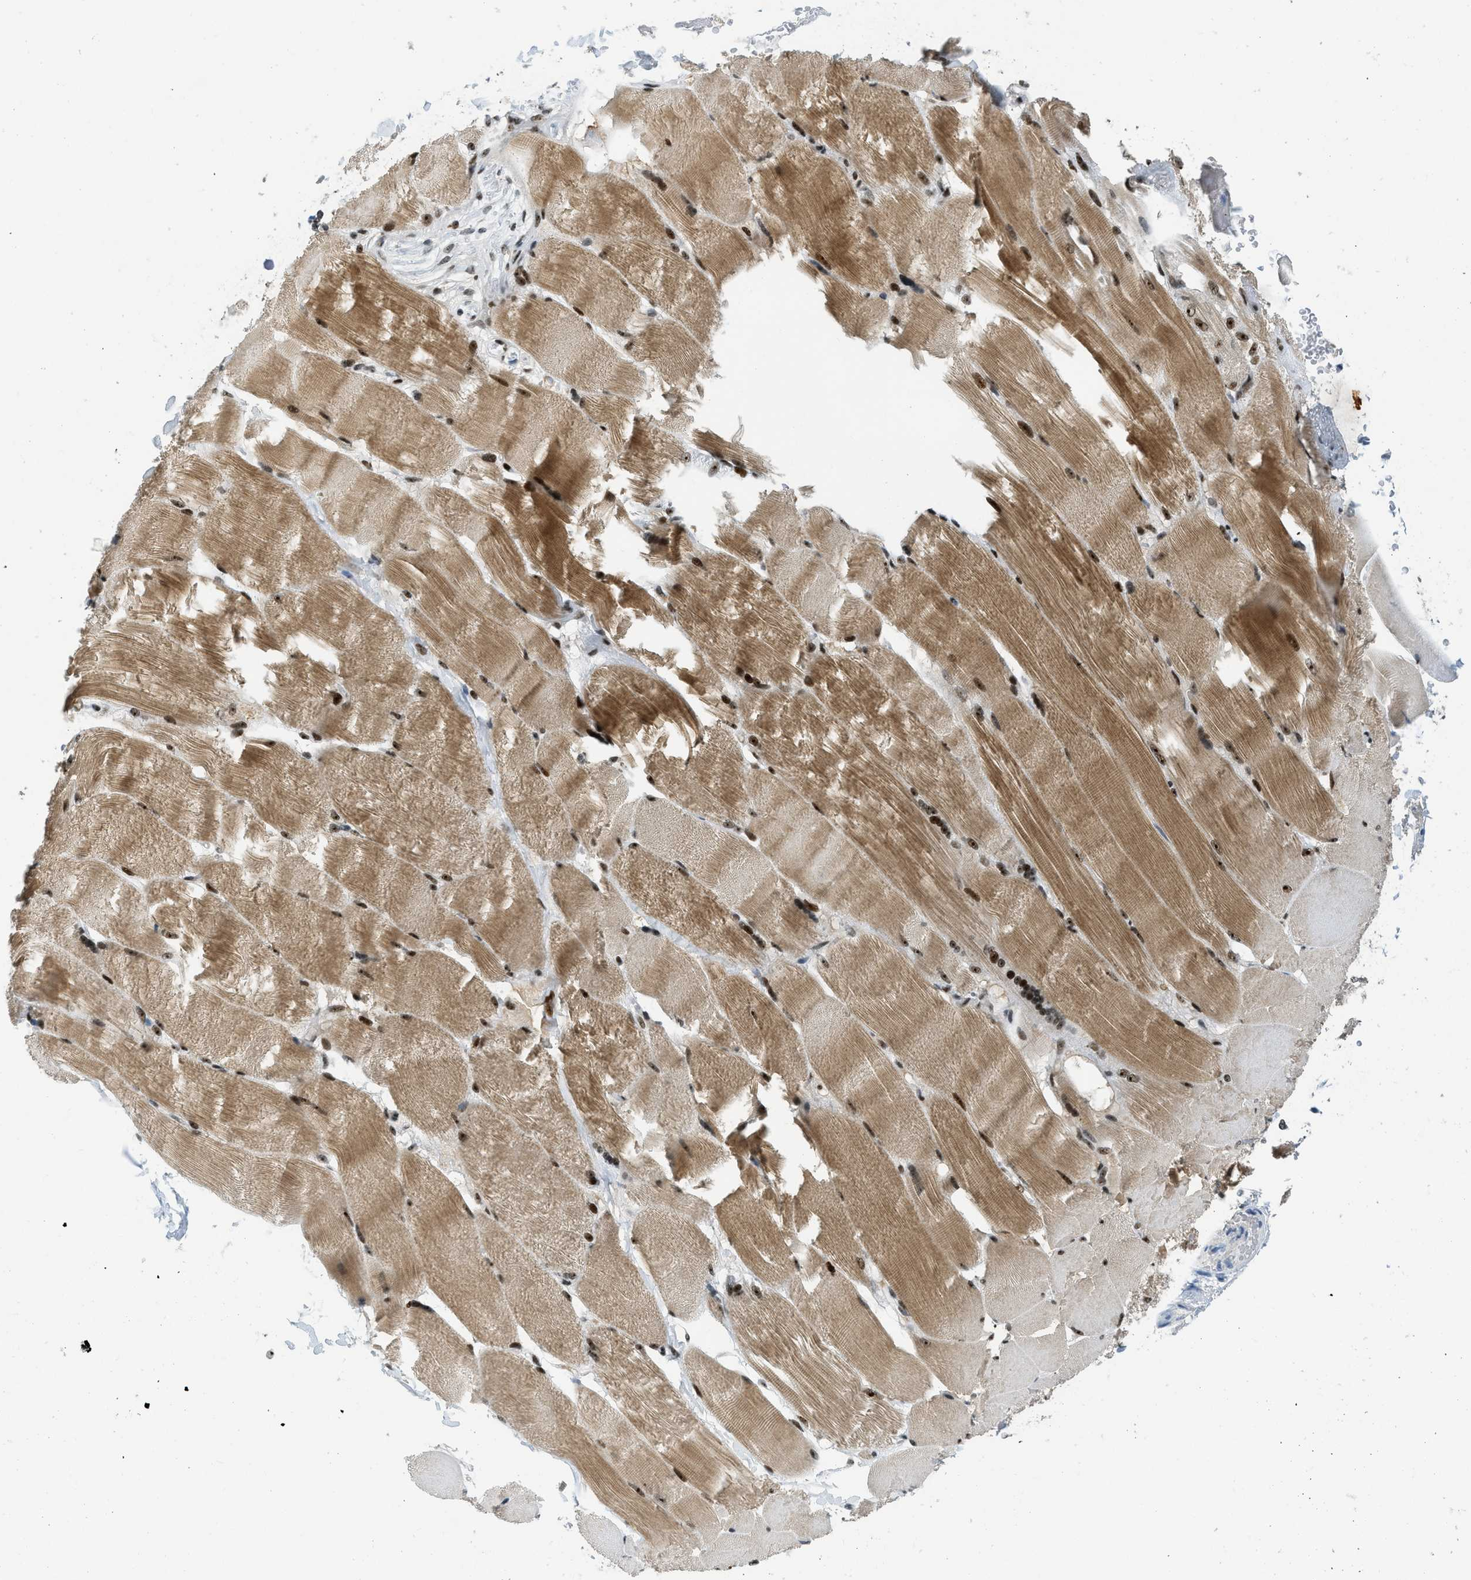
{"staining": {"intensity": "moderate", "quantity": ">75%", "location": "cytoplasmic/membranous,nuclear"}, "tissue": "skeletal muscle", "cell_type": "Myocytes", "image_type": "normal", "snomed": [{"axis": "morphology", "description": "Normal tissue, NOS"}, {"axis": "topography", "description": "Skin"}, {"axis": "topography", "description": "Skeletal muscle"}], "caption": "Protein staining of unremarkable skeletal muscle shows moderate cytoplasmic/membranous,nuclear staining in approximately >75% of myocytes.", "gene": "URB1", "patient": {"sex": "male", "age": 83}}